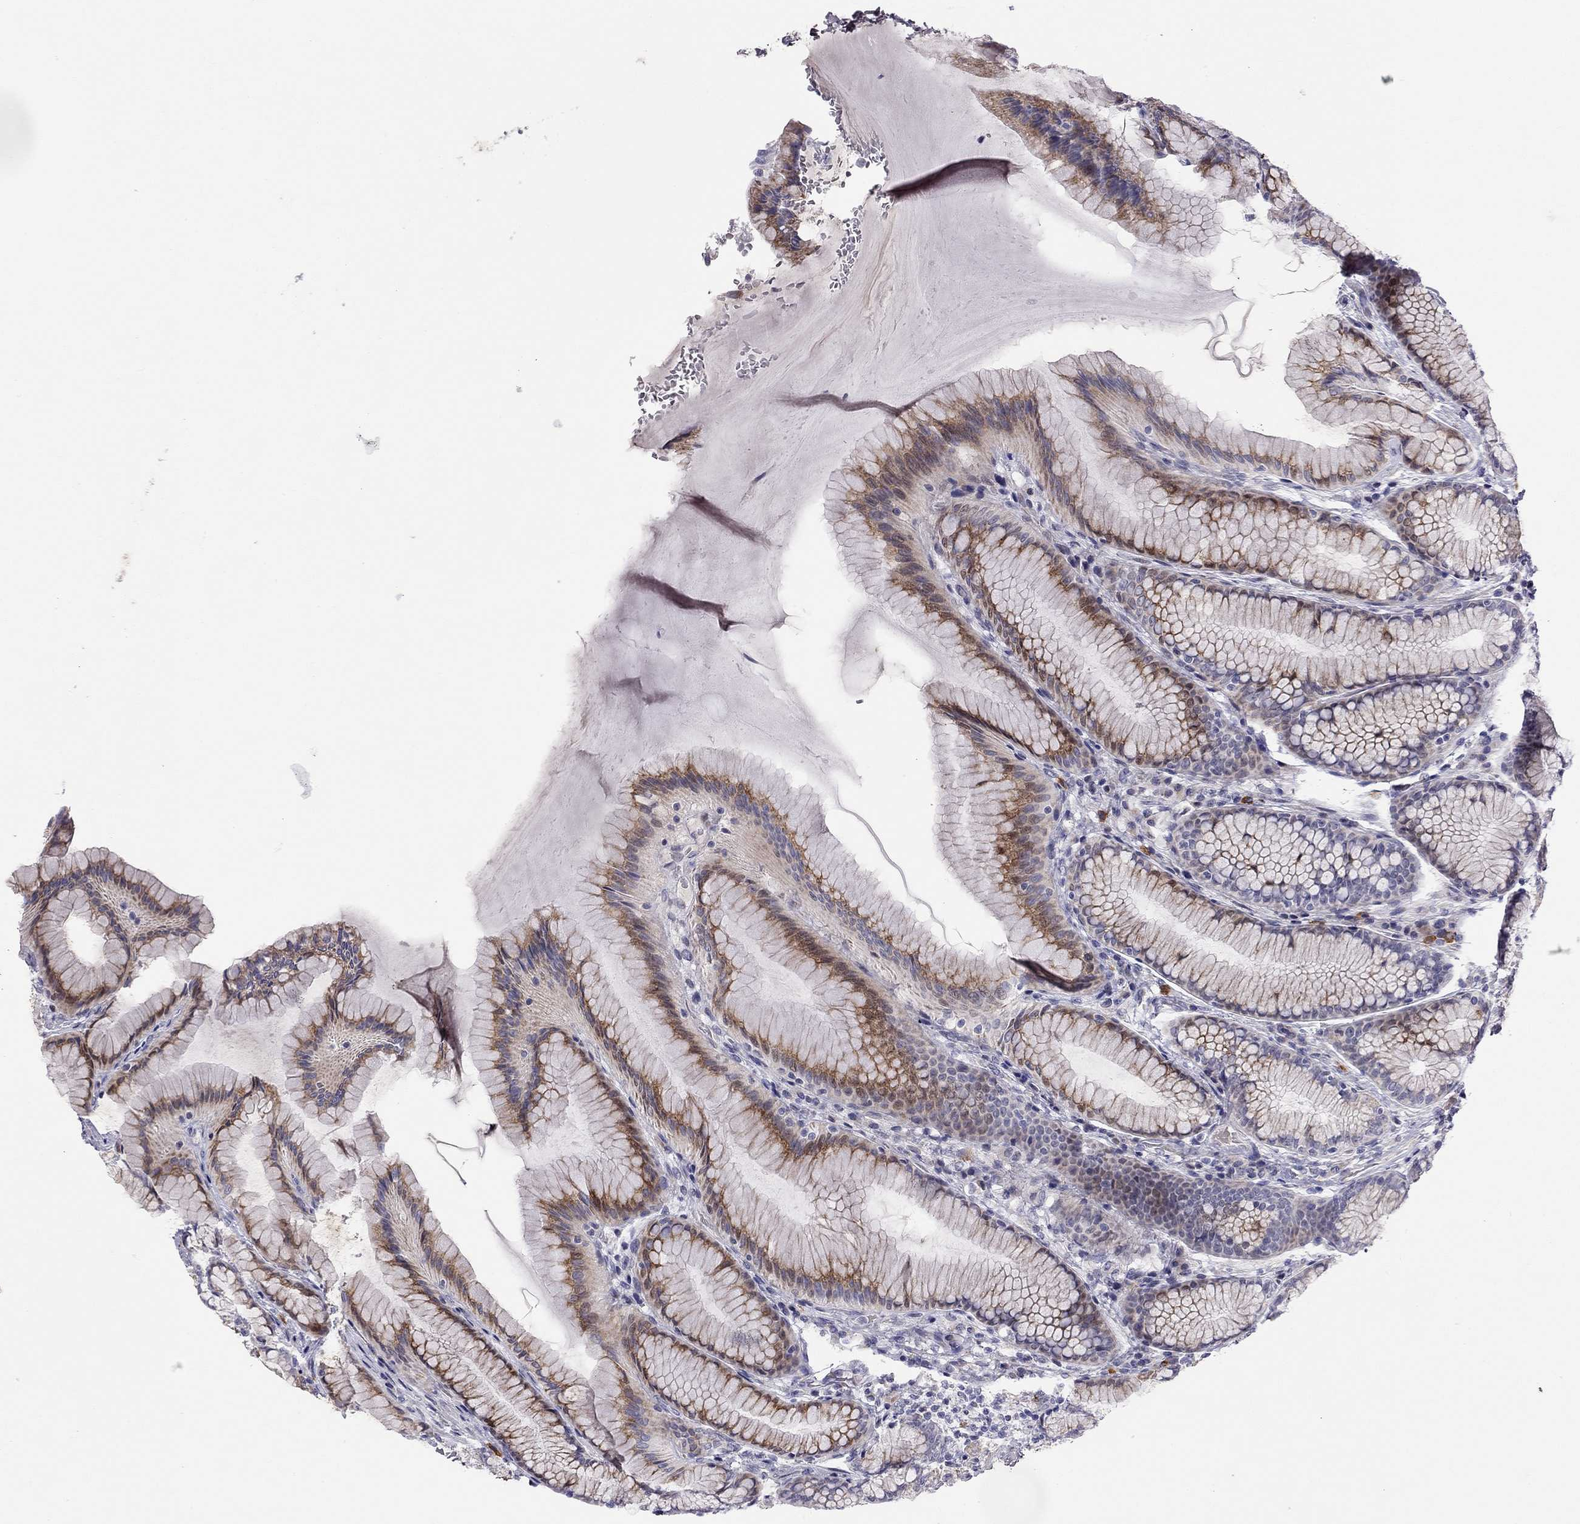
{"staining": {"intensity": "strong", "quantity": "<25%", "location": "cytoplasmic/membranous"}, "tissue": "stomach", "cell_type": "Glandular cells", "image_type": "normal", "snomed": [{"axis": "morphology", "description": "Normal tissue, NOS"}, {"axis": "morphology", "description": "Adenocarcinoma, NOS"}, {"axis": "topography", "description": "Stomach"}], "caption": "The image exhibits staining of unremarkable stomach, revealing strong cytoplasmic/membranous protein positivity (brown color) within glandular cells.", "gene": "C8orf88", "patient": {"sex": "female", "age": 79}}